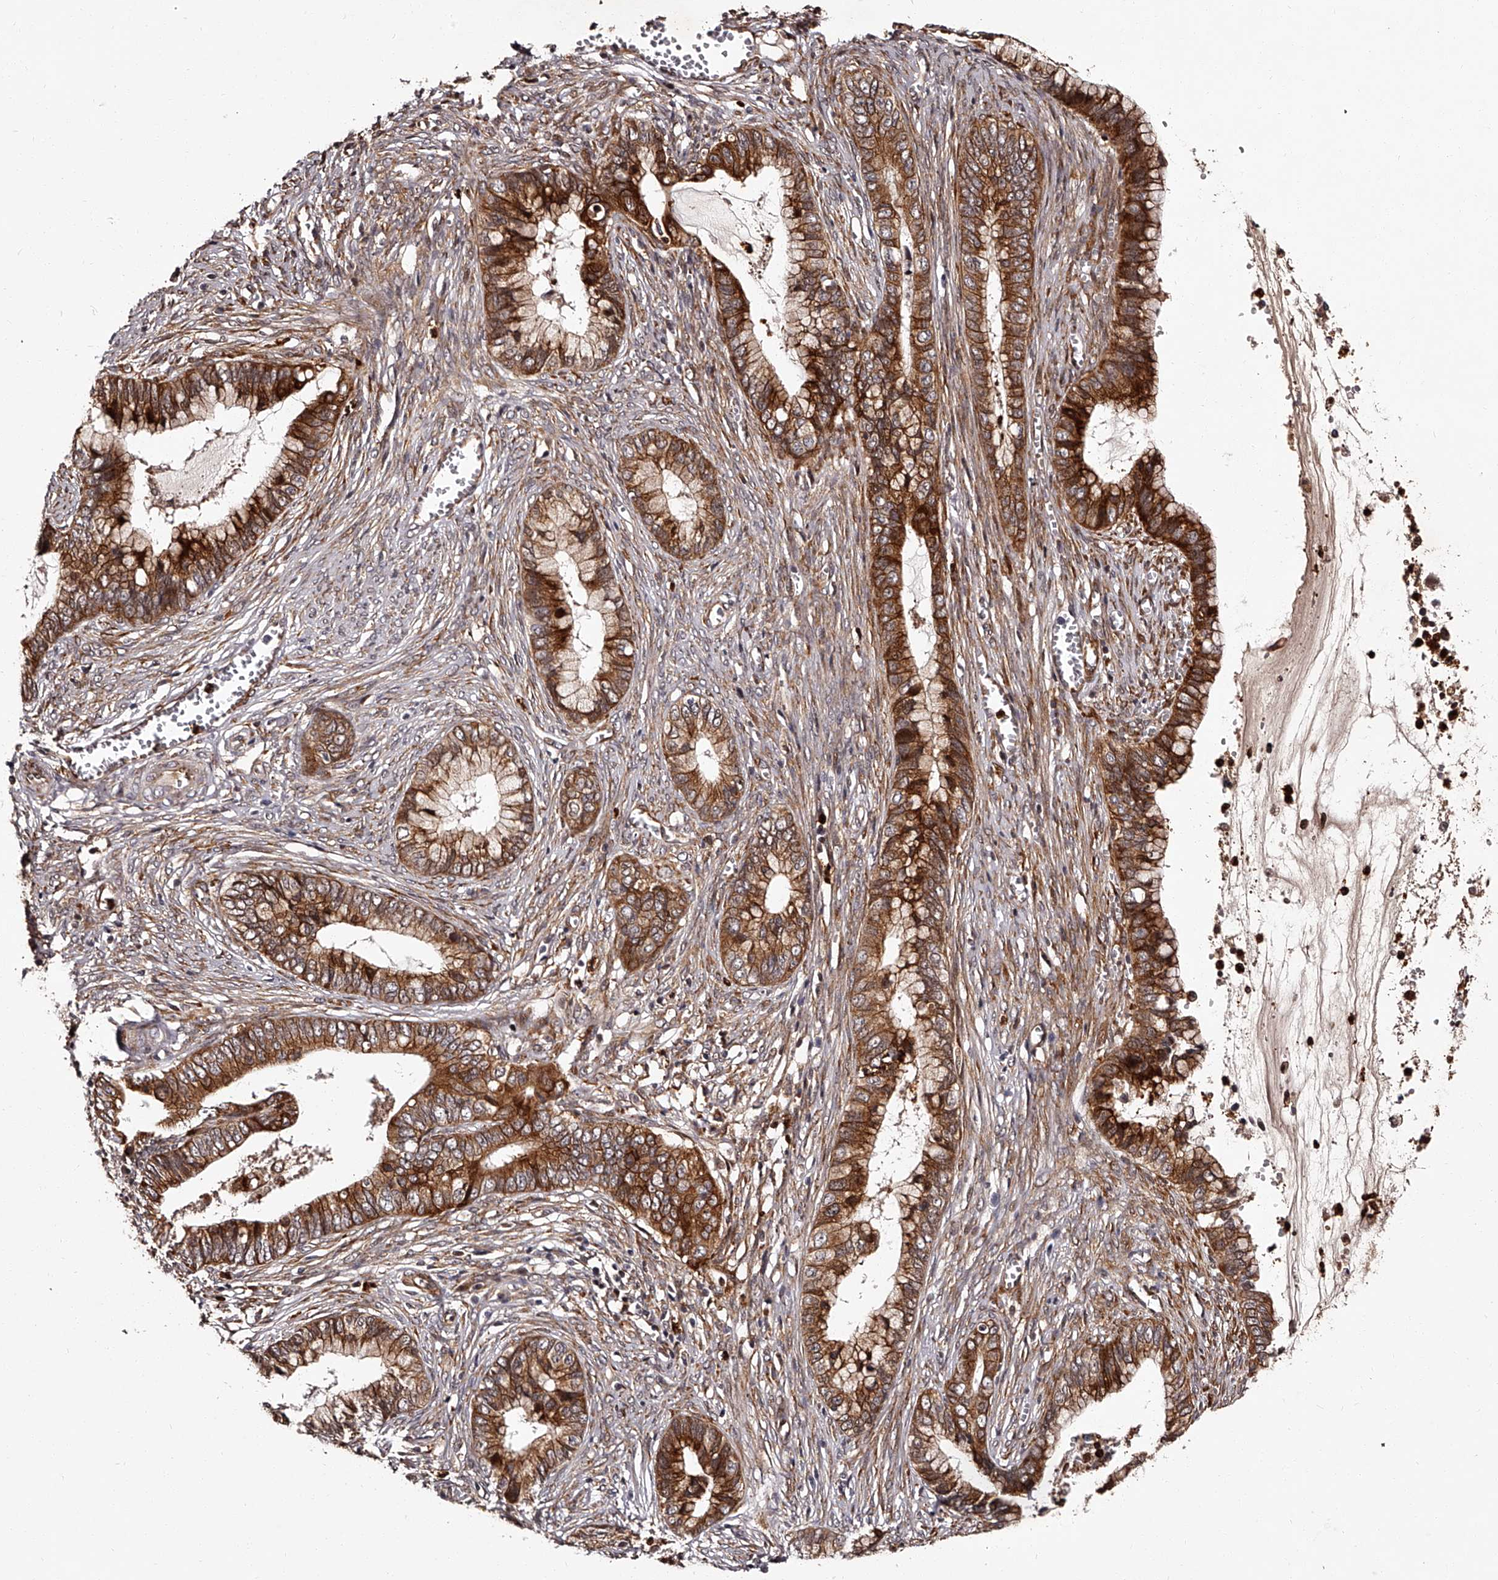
{"staining": {"intensity": "strong", "quantity": ">75%", "location": "cytoplasmic/membranous"}, "tissue": "cervical cancer", "cell_type": "Tumor cells", "image_type": "cancer", "snomed": [{"axis": "morphology", "description": "Adenocarcinoma, NOS"}, {"axis": "topography", "description": "Cervix"}], "caption": "Tumor cells display high levels of strong cytoplasmic/membranous positivity in approximately >75% of cells in human cervical adenocarcinoma.", "gene": "RSC1A1", "patient": {"sex": "female", "age": 44}}